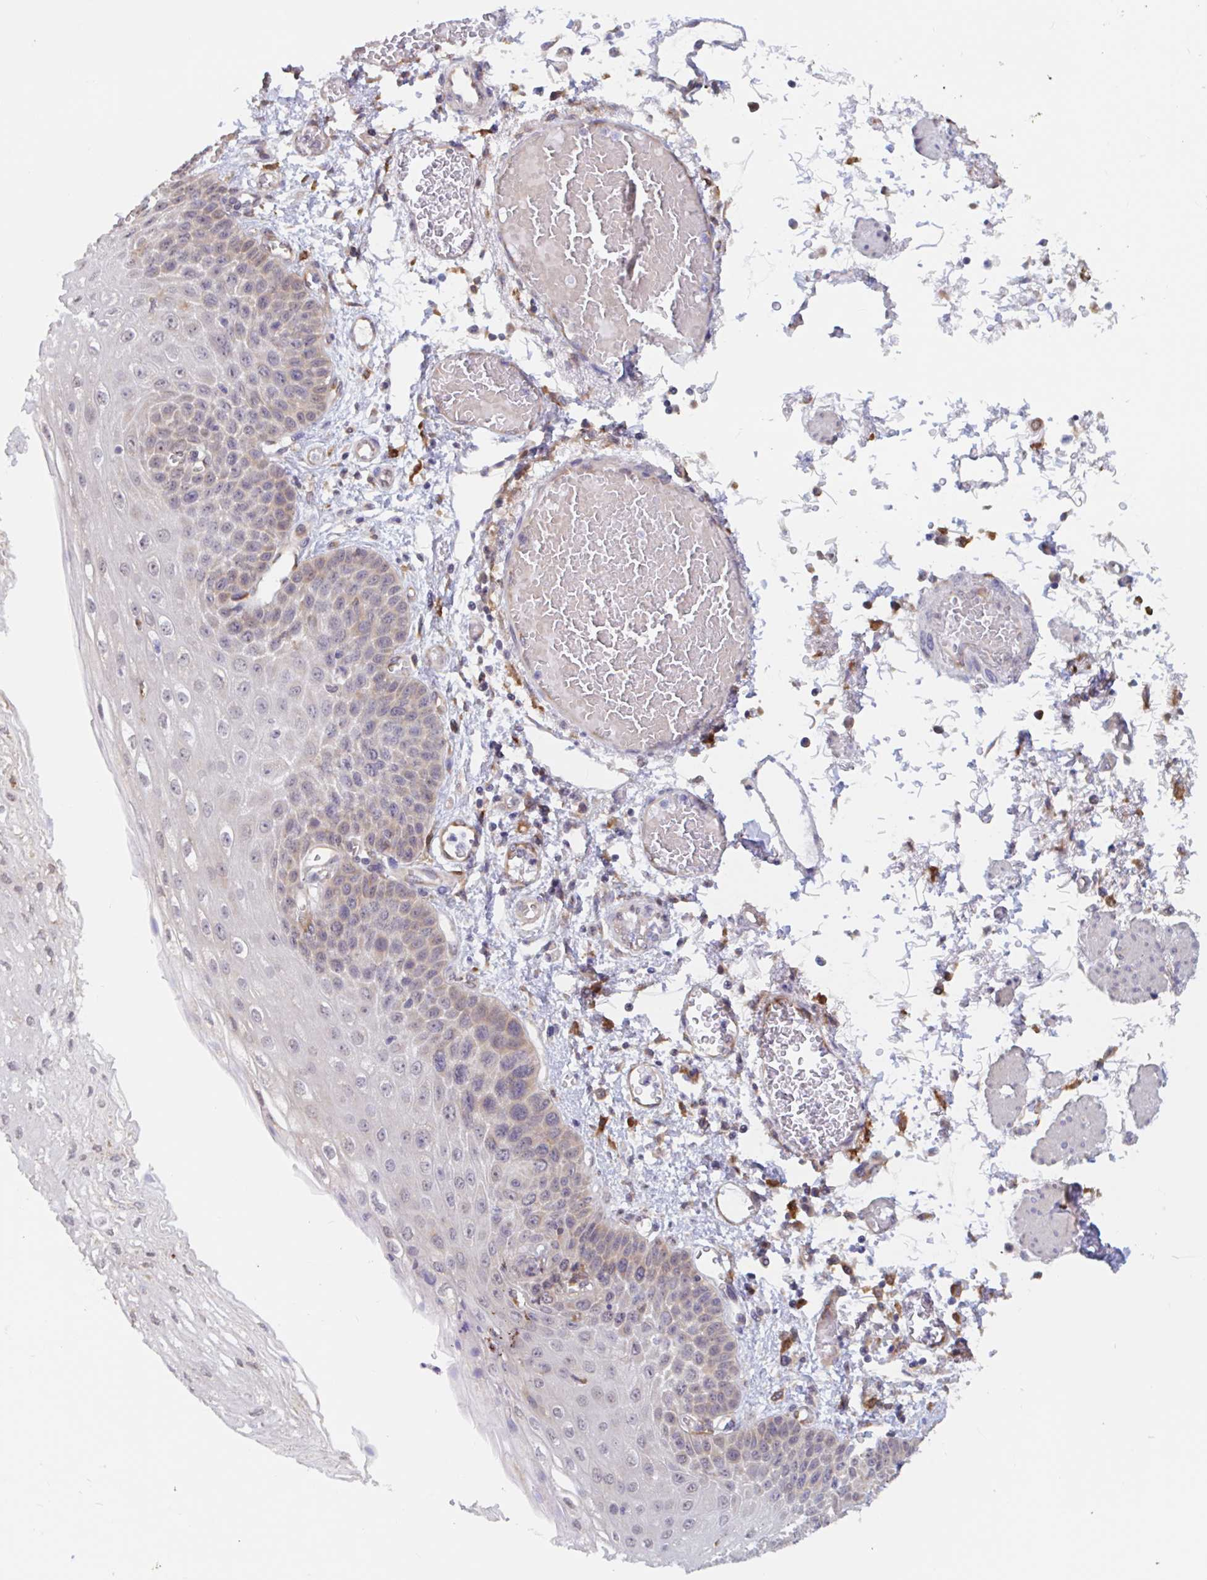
{"staining": {"intensity": "weak", "quantity": "25%-75%", "location": "cytoplasmic/membranous"}, "tissue": "esophagus", "cell_type": "Squamous epithelial cells", "image_type": "normal", "snomed": [{"axis": "morphology", "description": "Normal tissue, NOS"}, {"axis": "morphology", "description": "Adenocarcinoma, NOS"}, {"axis": "topography", "description": "Esophagus"}], "caption": "Immunohistochemistry (IHC) photomicrograph of unremarkable esophagus: esophagus stained using immunohistochemistry (IHC) exhibits low levels of weak protein expression localized specifically in the cytoplasmic/membranous of squamous epithelial cells, appearing as a cytoplasmic/membranous brown color.", "gene": "SNX8", "patient": {"sex": "male", "age": 81}}